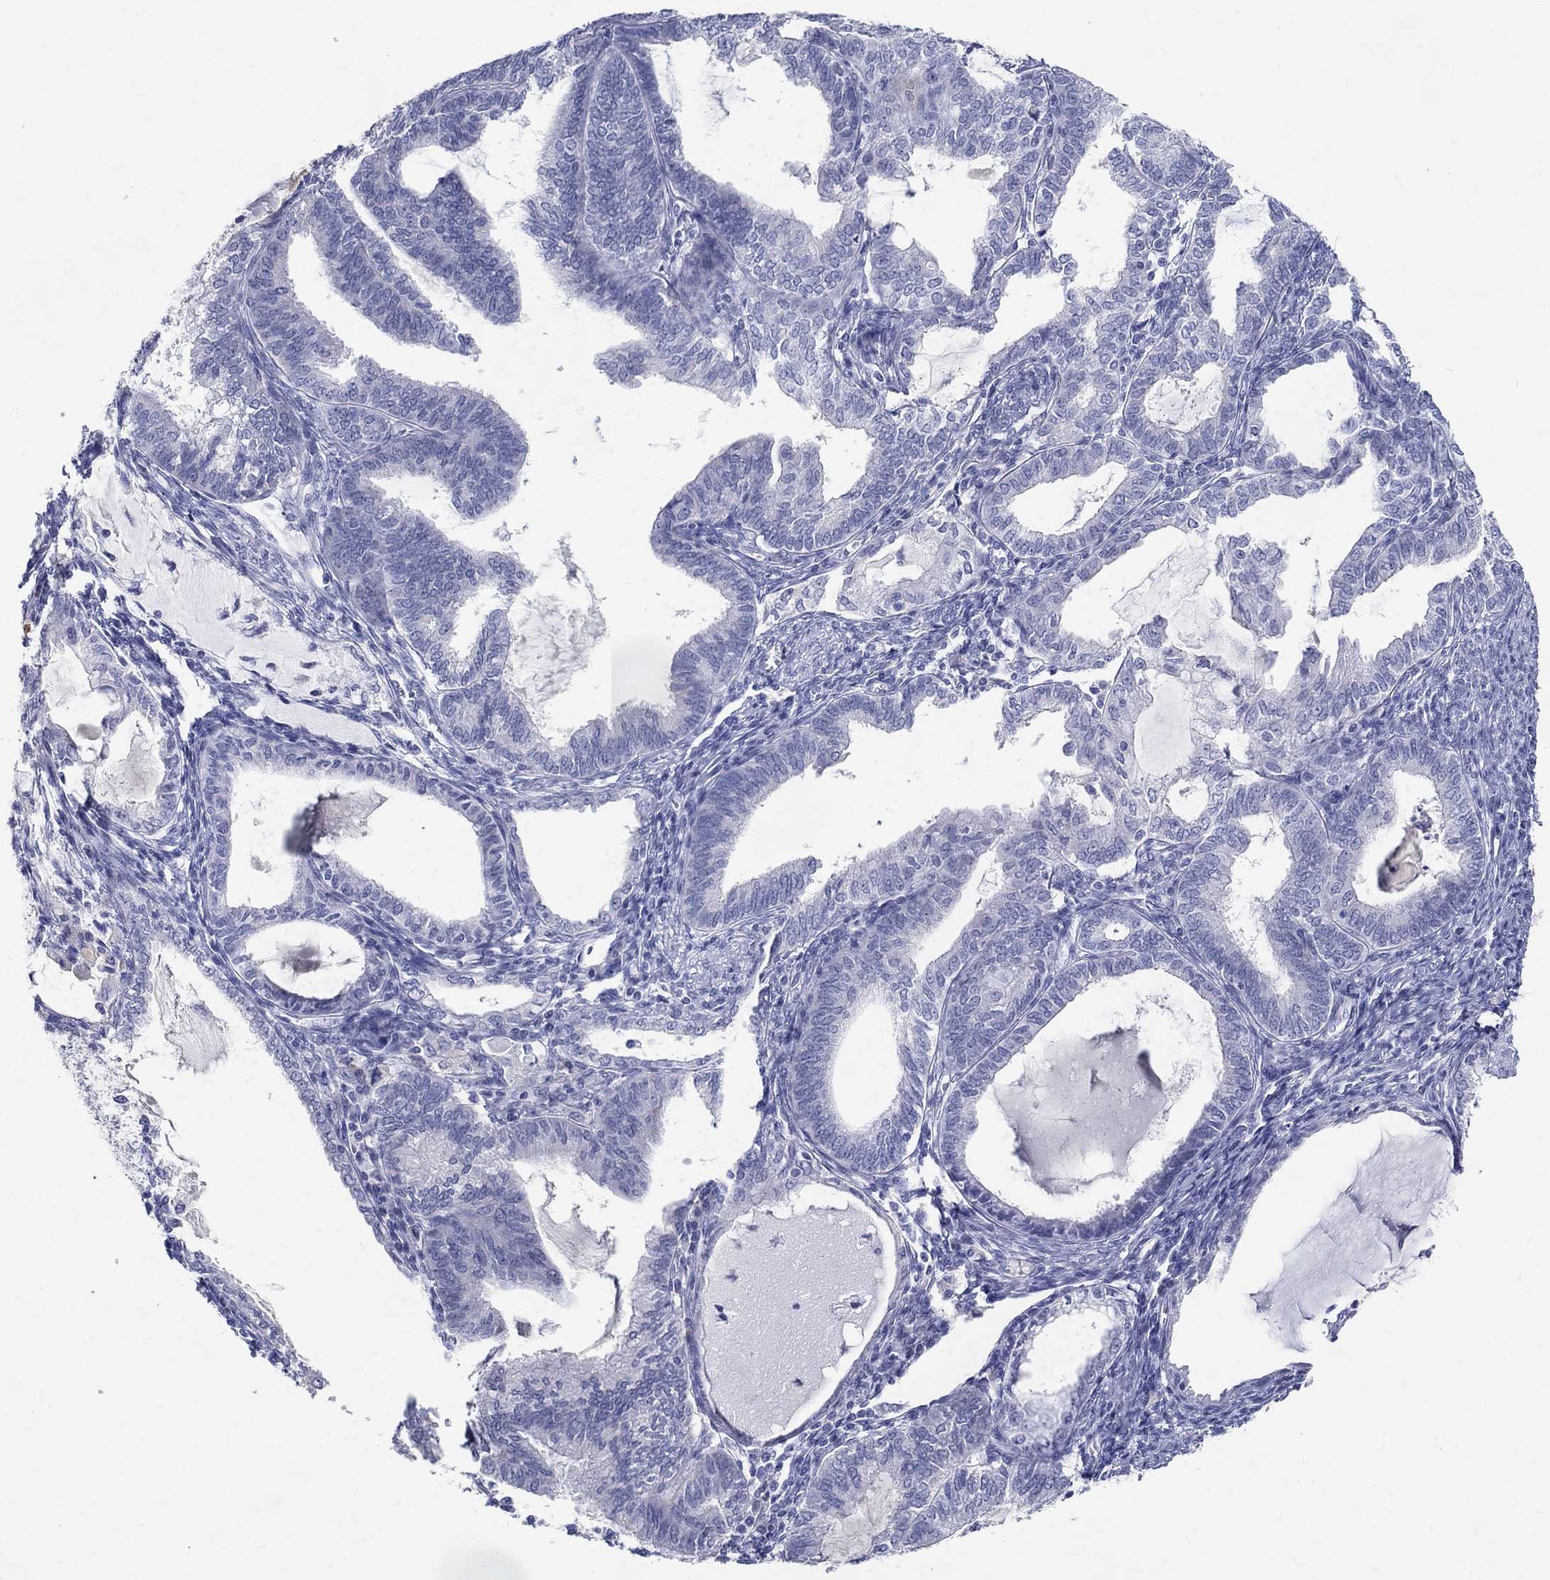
{"staining": {"intensity": "negative", "quantity": "none", "location": "none"}, "tissue": "endometrial cancer", "cell_type": "Tumor cells", "image_type": "cancer", "snomed": [{"axis": "morphology", "description": "Adenocarcinoma, NOS"}, {"axis": "topography", "description": "Endometrium"}], "caption": "This micrograph is of endometrial cancer (adenocarcinoma) stained with IHC to label a protein in brown with the nuclei are counter-stained blue. There is no positivity in tumor cells.", "gene": "SOX2", "patient": {"sex": "female", "age": 86}}